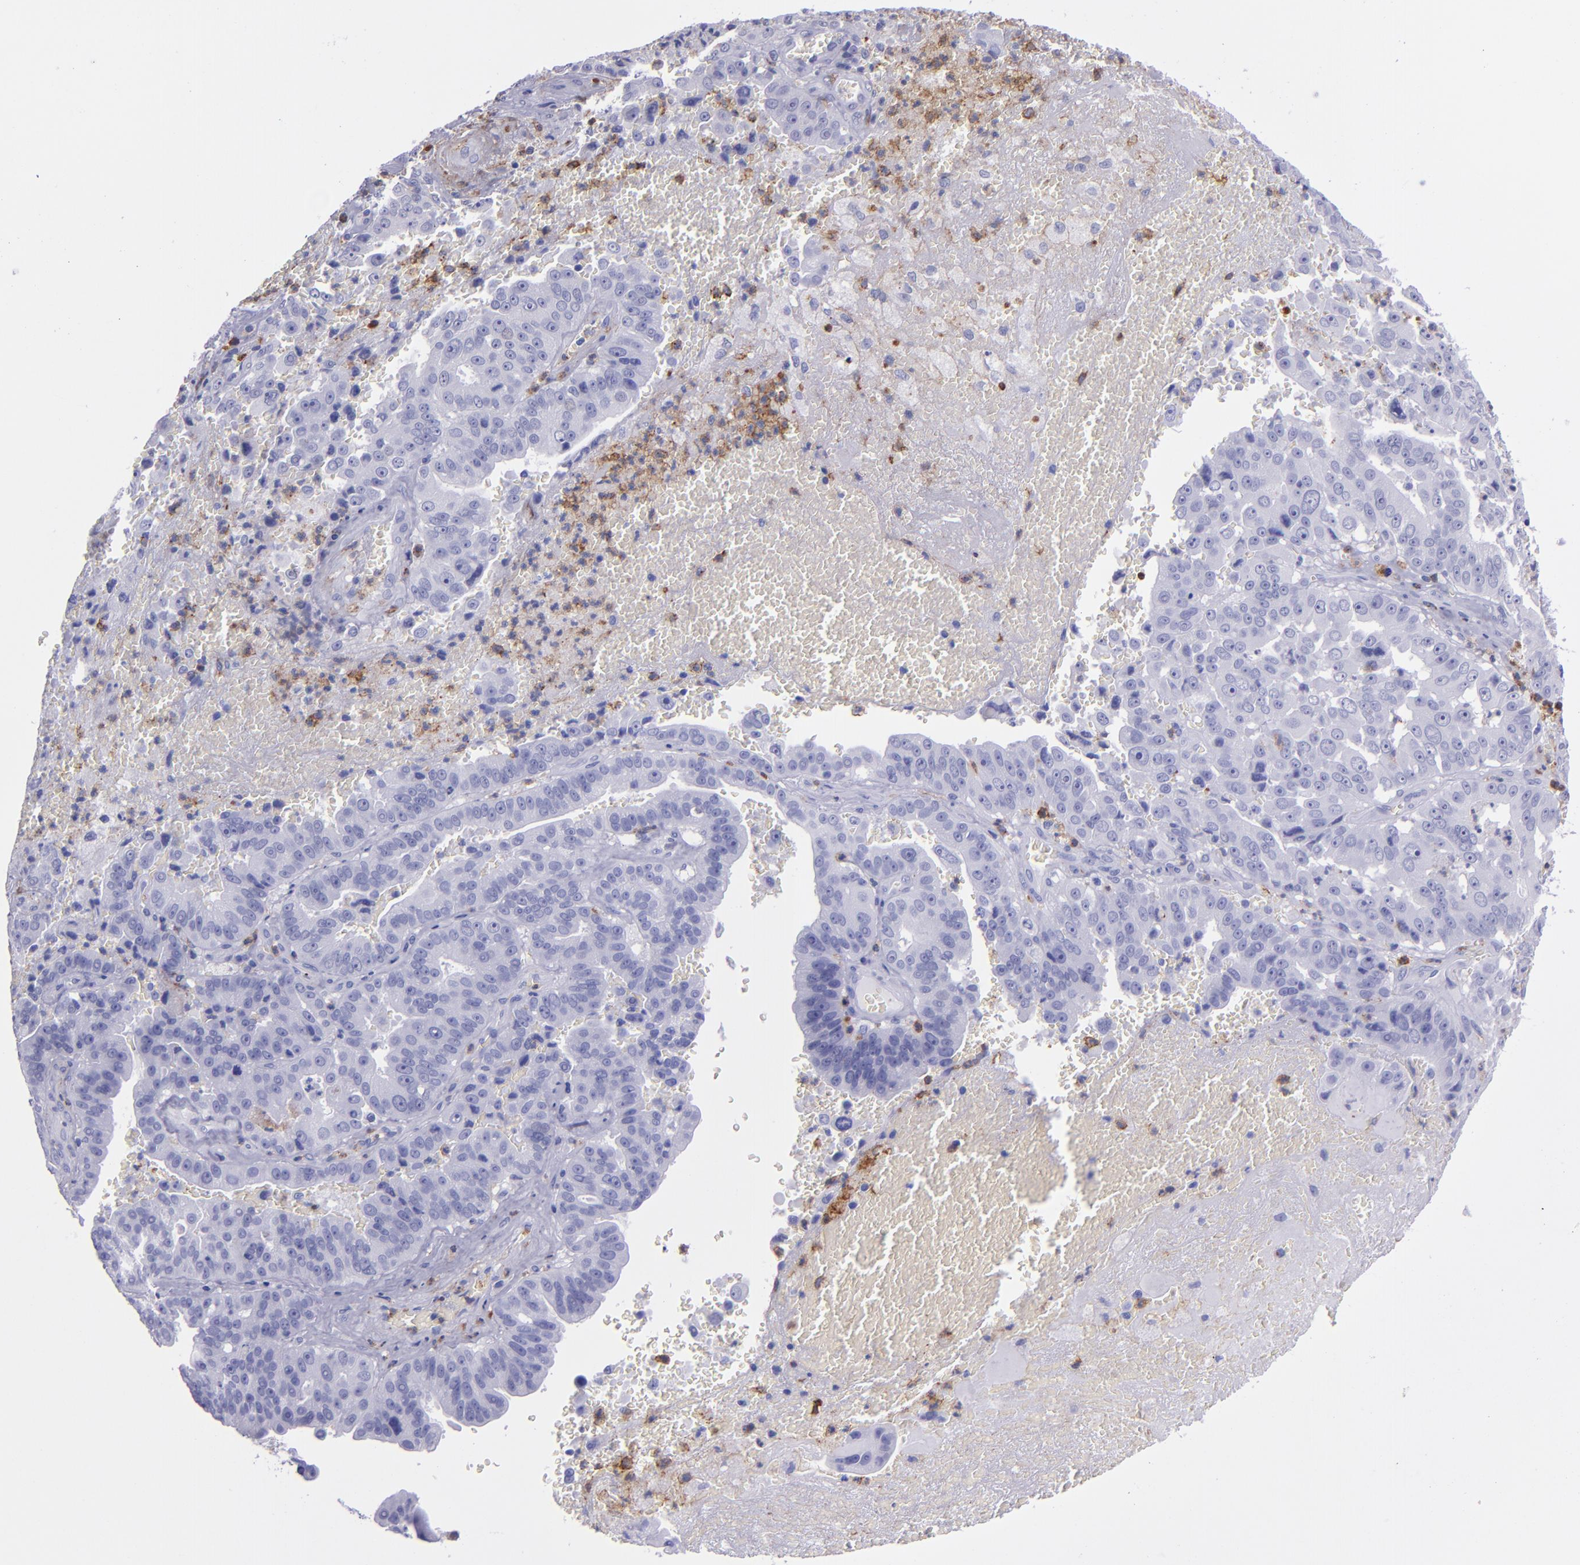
{"staining": {"intensity": "negative", "quantity": "none", "location": "none"}, "tissue": "liver cancer", "cell_type": "Tumor cells", "image_type": "cancer", "snomed": [{"axis": "morphology", "description": "Cholangiocarcinoma"}, {"axis": "topography", "description": "Liver"}], "caption": "IHC micrograph of neoplastic tissue: cholangiocarcinoma (liver) stained with DAB (3,3'-diaminobenzidine) demonstrates no significant protein positivity in tumor cells.", "gene": "CR1", "patient": {"sex": "female", "age": 79}}